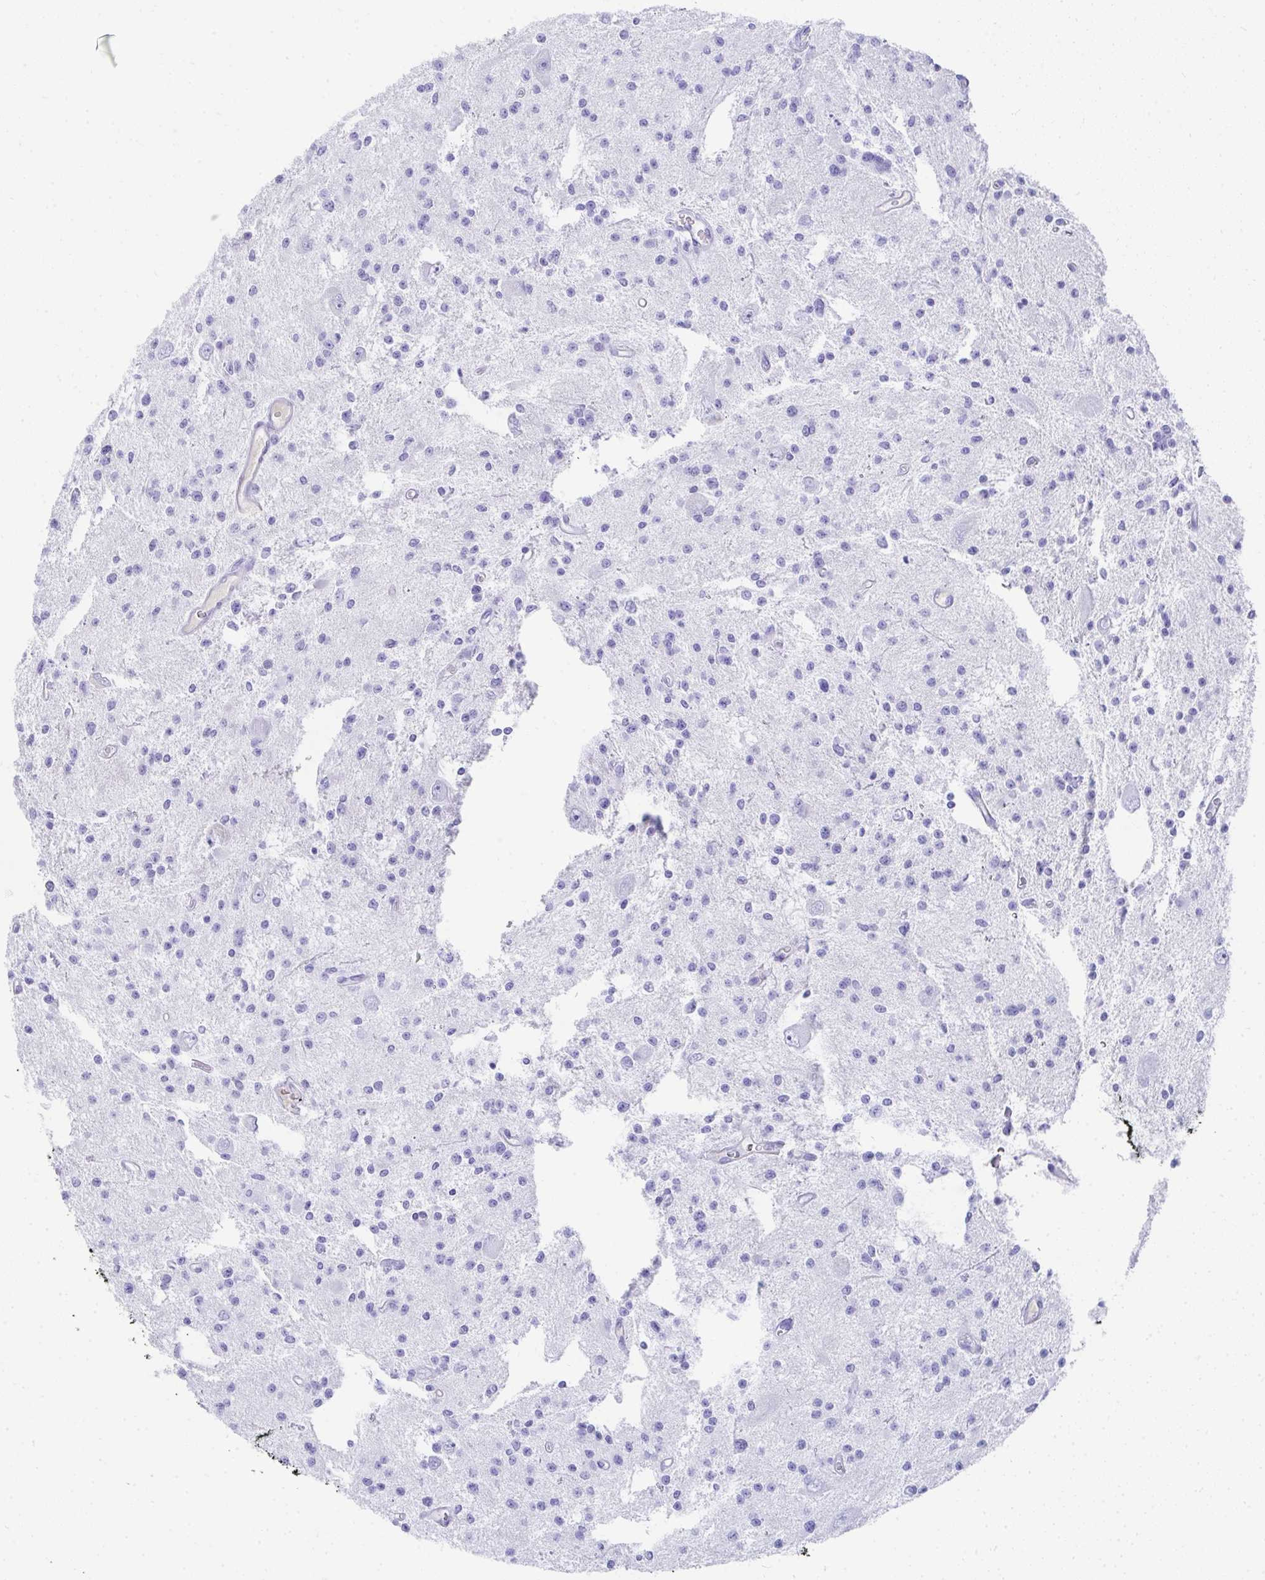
{"staining": {"intensity": "negative", "quantity": "none", "location": "none"}, "tissue": "glioma", "cell_type": "Tumor cells", "image_type": "cancer", "snomed": [{"axis": "morphology", "description": "Glioma, malignant, Low grade"}, {"axis": "topography", "description": "Brain"}], "caption": "Human glioma stained for a protein using immunohistochemistry (IHC) exhibits no positivity in tumor cells.", "gene": "TNNT1", "patient": {"sex": "male", "age": 43}}